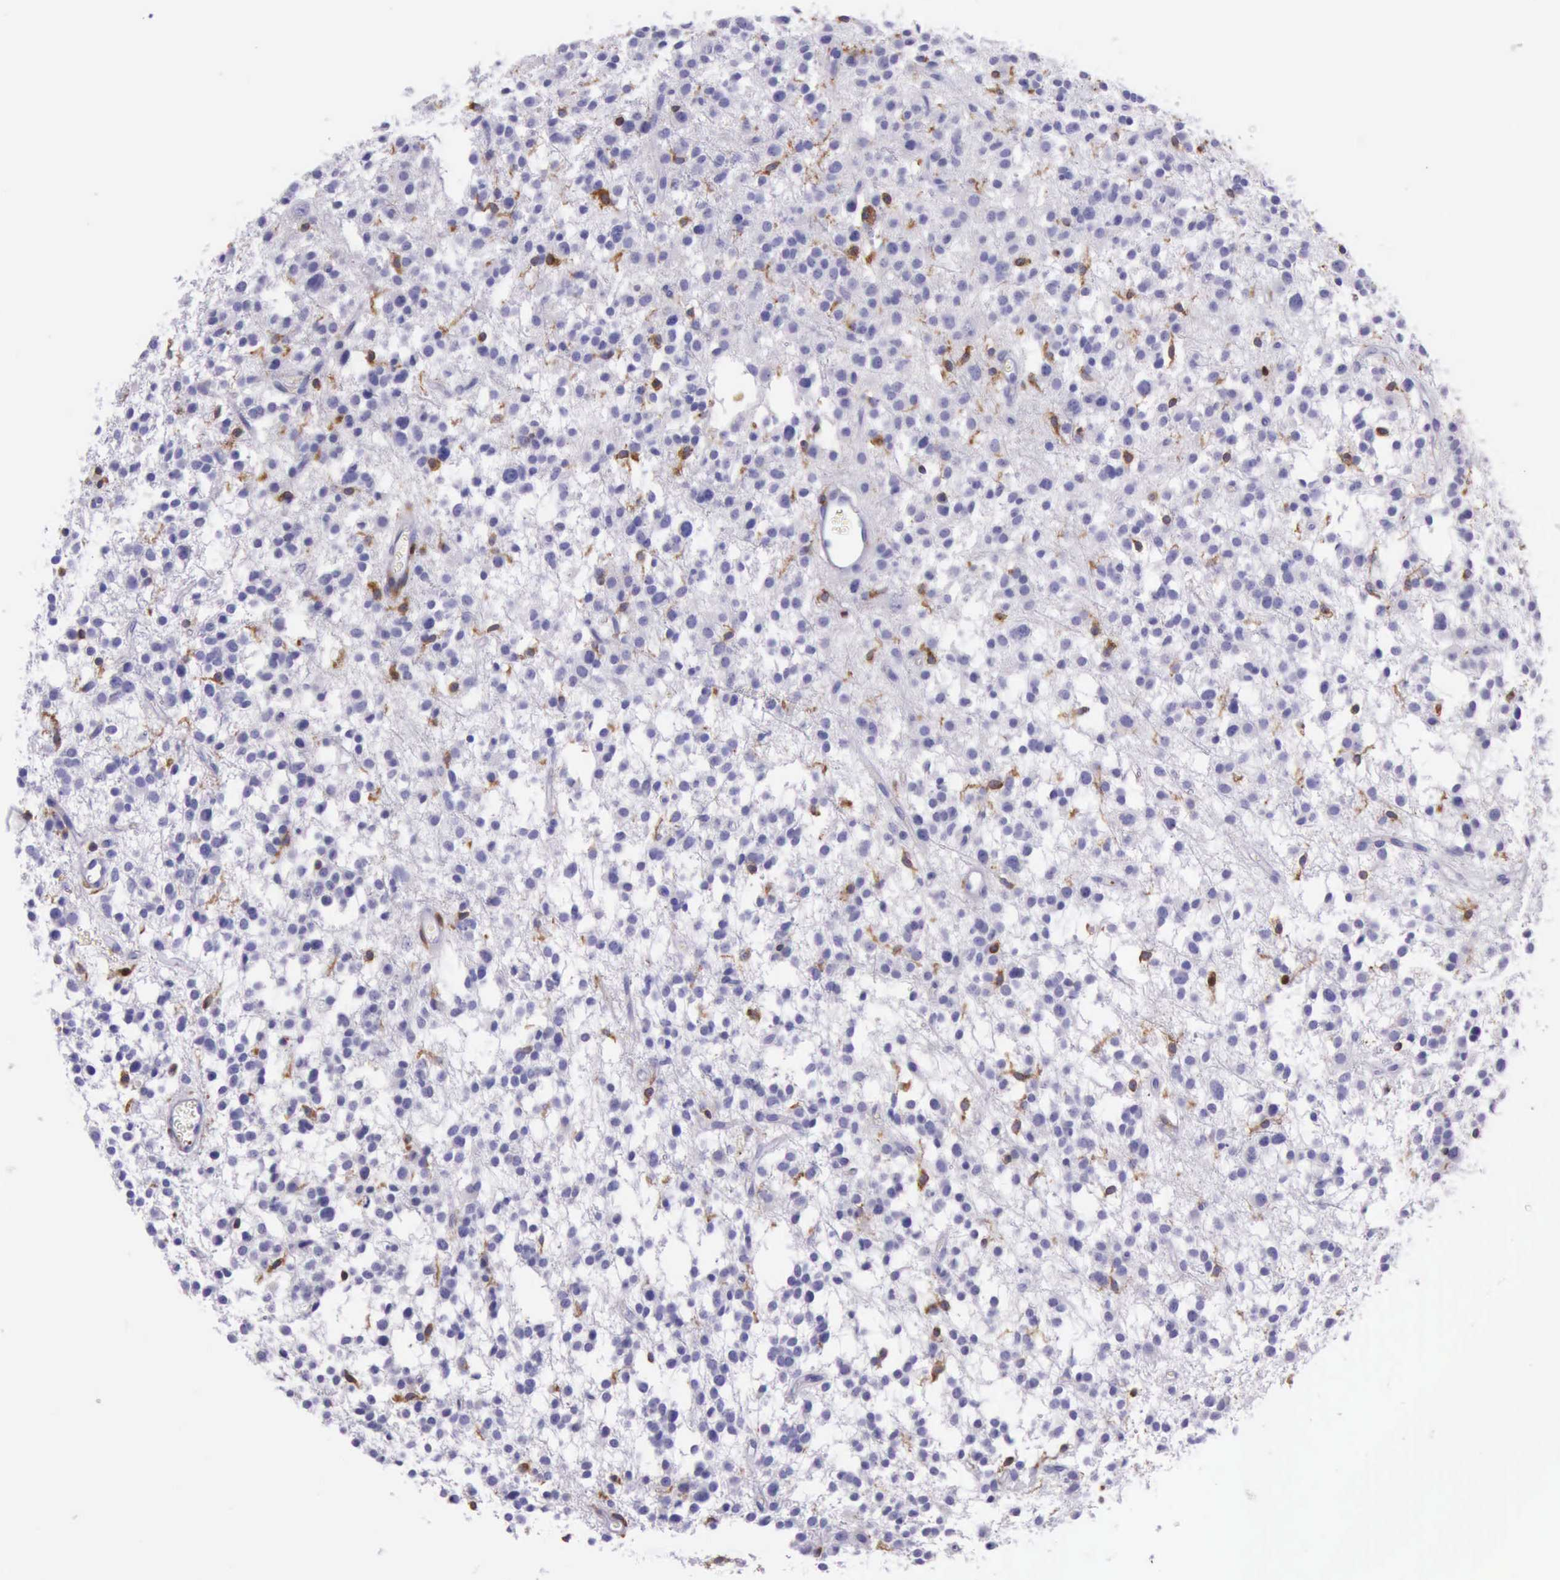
{"staining": {"intensity": "moderate", "quantity": "<25%", "location": "cytoplasmic/membranous"}, "tissue": "glioma", "cell_type": "Tumor cells", "image_type": "cancer", "snomed": [{"axis": "morphology", "description": "Glioma, malignant, Low grade"}, {"axis": "topography", "description": "Brain"}], "caption": "Immunohistochemistry (IHC) staining of malignant low-grade glioma, which exhibits low levels of moderate cytoplasmic/membranous staining in about <25% of tumor cells indicating moderate cytoplasmic/membranous protein expression. The staining was performed using DAB (3,3'-diaminobenzidine) (brown) for protein detection and nuclei were counterstained in hematoxylin (blue).", "gene": "BTK", "patient": {"sex": "female", "age": 36}}